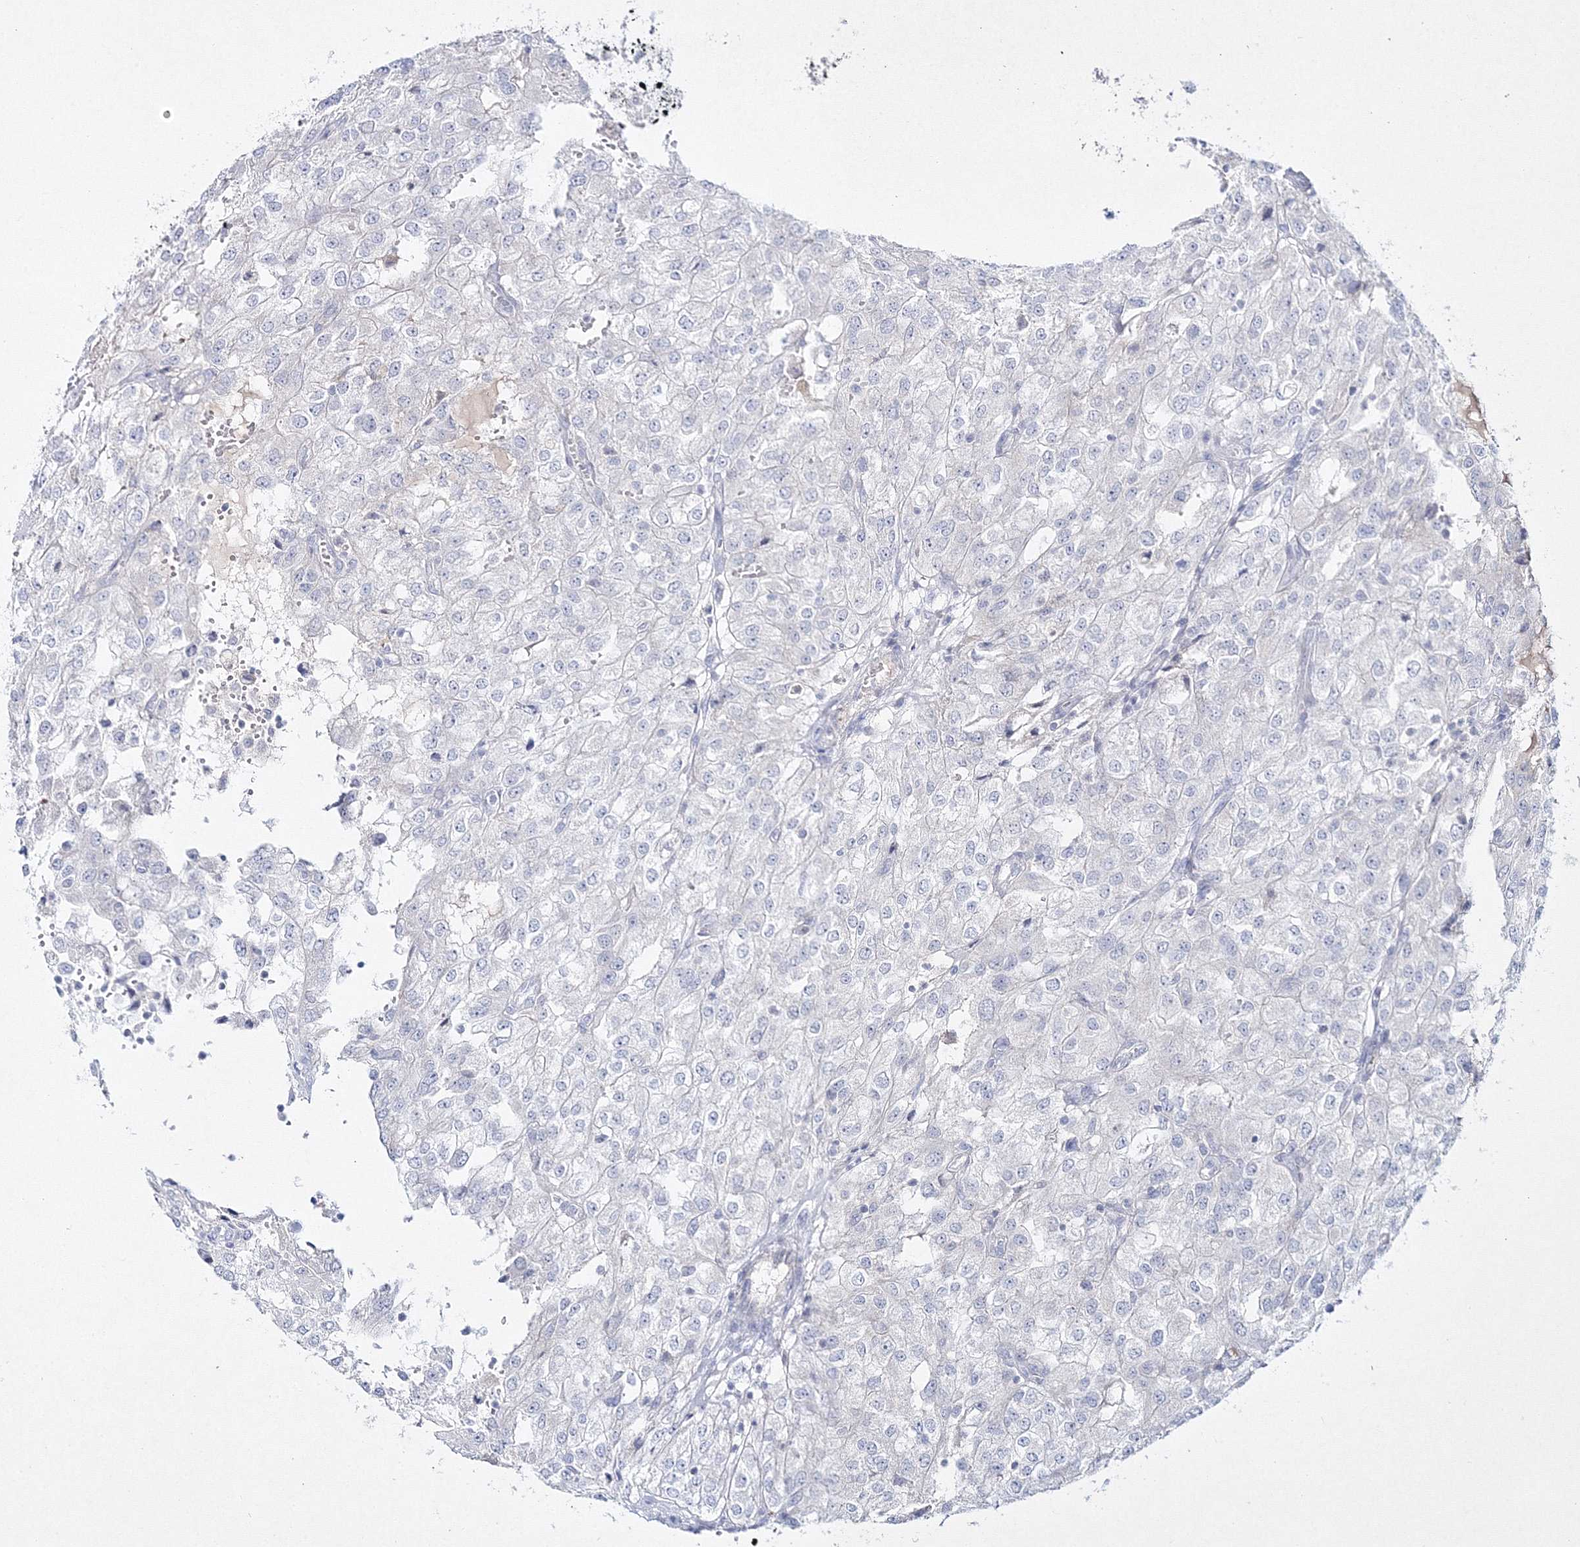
{"staining": {"intensity": "negative", "quantity": "none", "location": "none"}, "tissue": "renal cancer", "cell_type": "Tumor cells", "image_type": "cancer", "snomed": [{"axis": "morphology", "description": "Adenocarcinoma, NOS"}, {"axis": "topography", "description": "Kidney"}], "caption": "The micrograph reveals no significant positivity in tumor cells of adenocarcinoma (renal). (IHC, brightfield microscopy, high magnification).", "gene": "NEU4", "patient": {"sex": "female", "age": 54}}